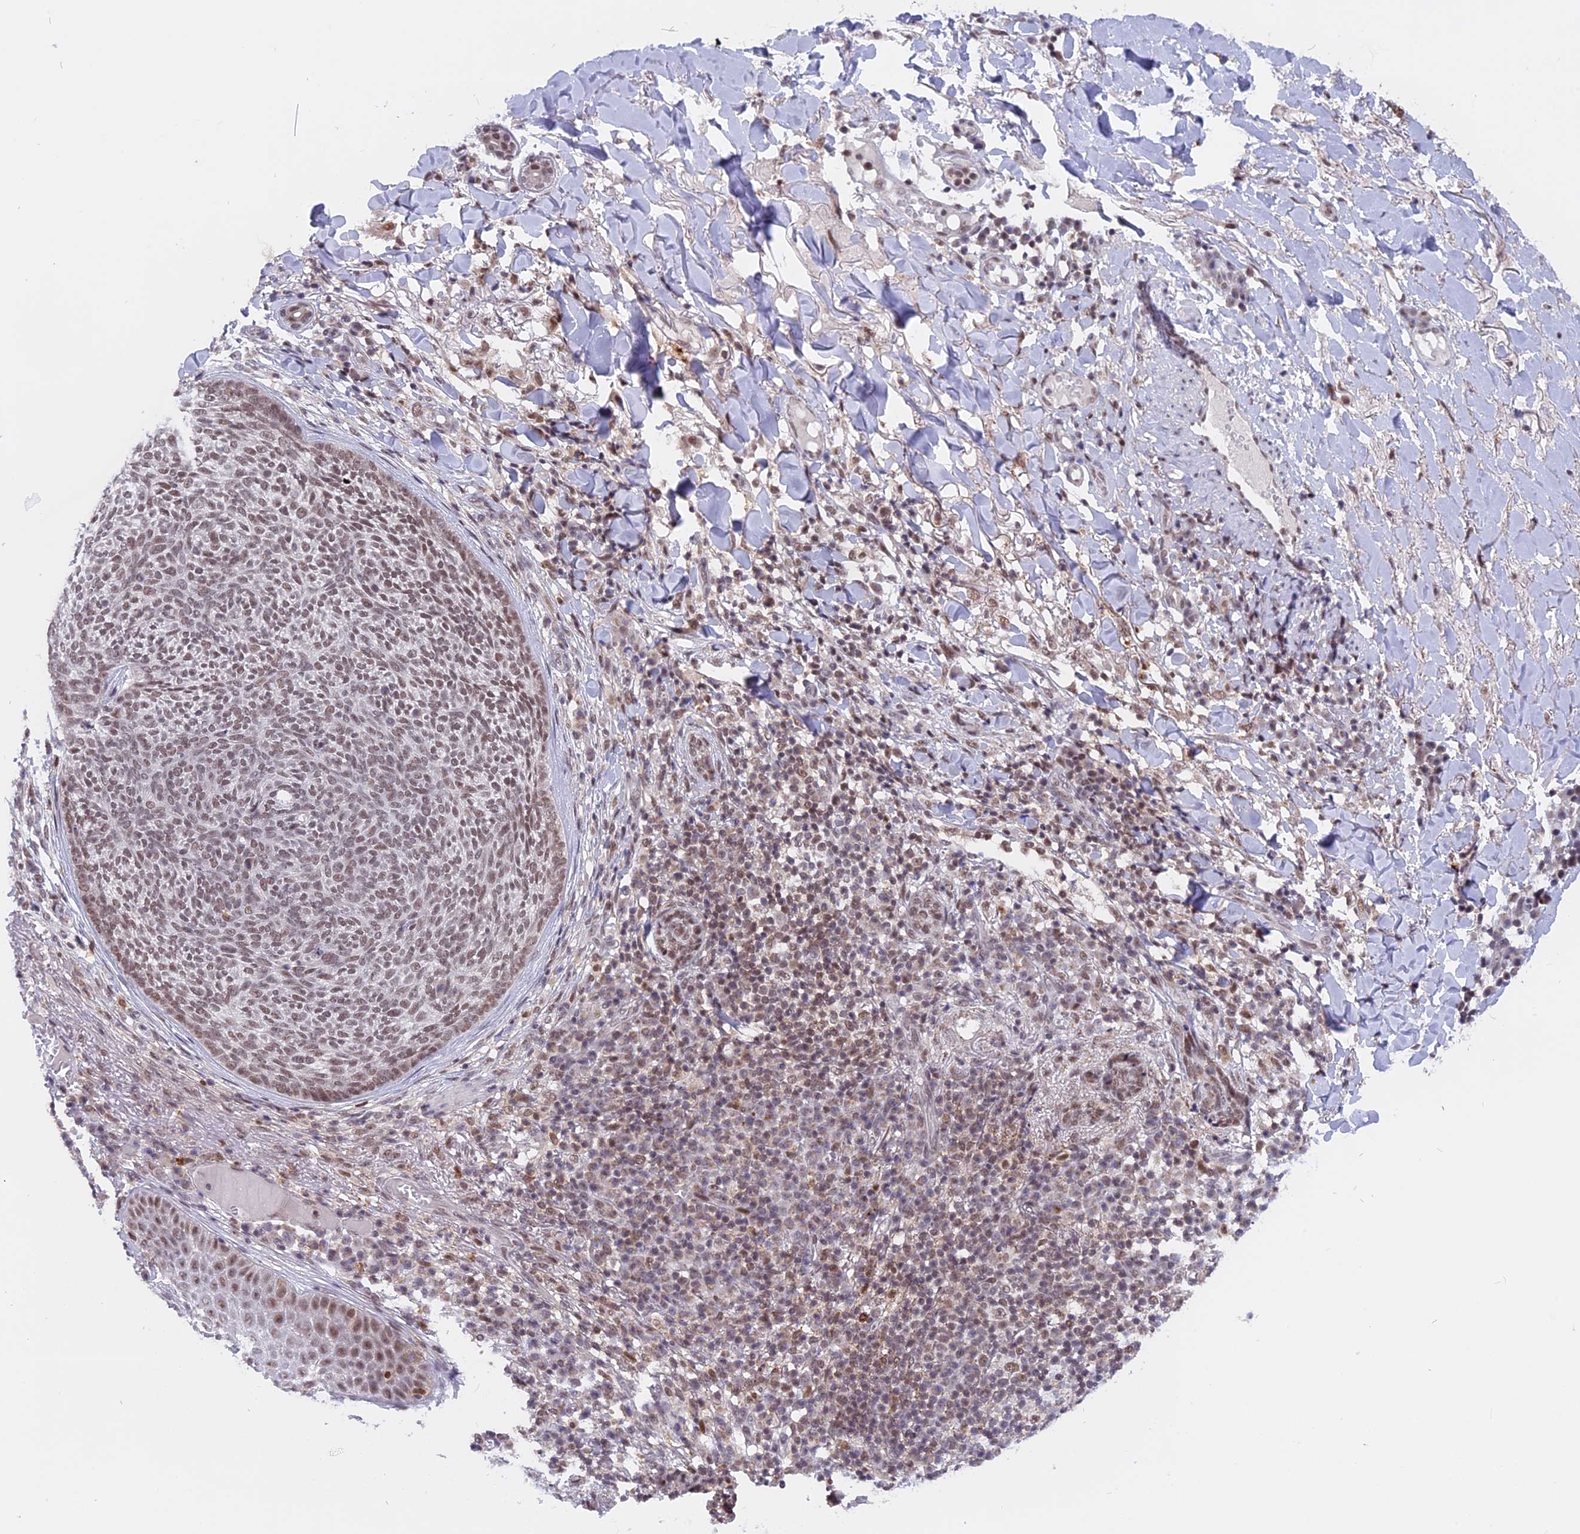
{"staining": {"intensity": "weak", "quantity": ">75%", "location": "nuclear"}, "tissue": "skin cancer", "cell_type": "Tumor cells", "image_type": "cancer", "snomed": [{"axis": "morphology", "description": "Basal cell carcinoma"}, {"axis": "topography", "description": "Skin"}], "caption": "Skin basal cell carcinoma stained with a protein marker displays weak staining in tumor cells.", "gene": "TADA3", "patient": {"sex": "male", "age": 85}}